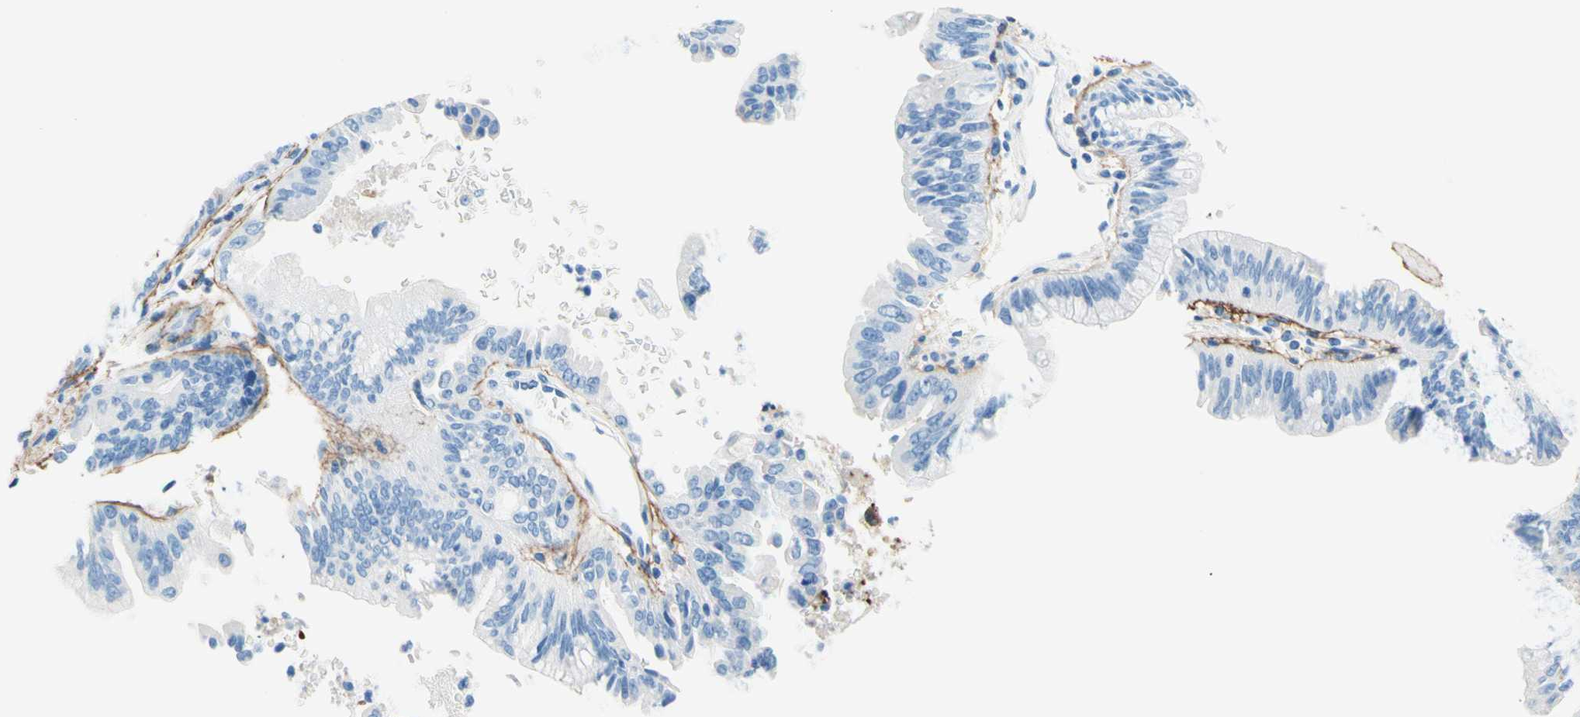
{"staining": {"intensity": "negative", "quantity": "none", "location": "none"}, "tissue": "pancreatic cancer", "cell_type": "Tumor cells", "image_type": "cancer", "snomed": [{"axis": "morphology", "description": "Adenocarcinoma, NOS"}, {"axis": "topography", "description": "Pancreas"}], "caption": "An image of pancreatic adenocarcinoma stained for a protein displays no brown staining in tumor cells.", "gene": "MFAP5", "patient": {"sex": "male", "age": 70}}